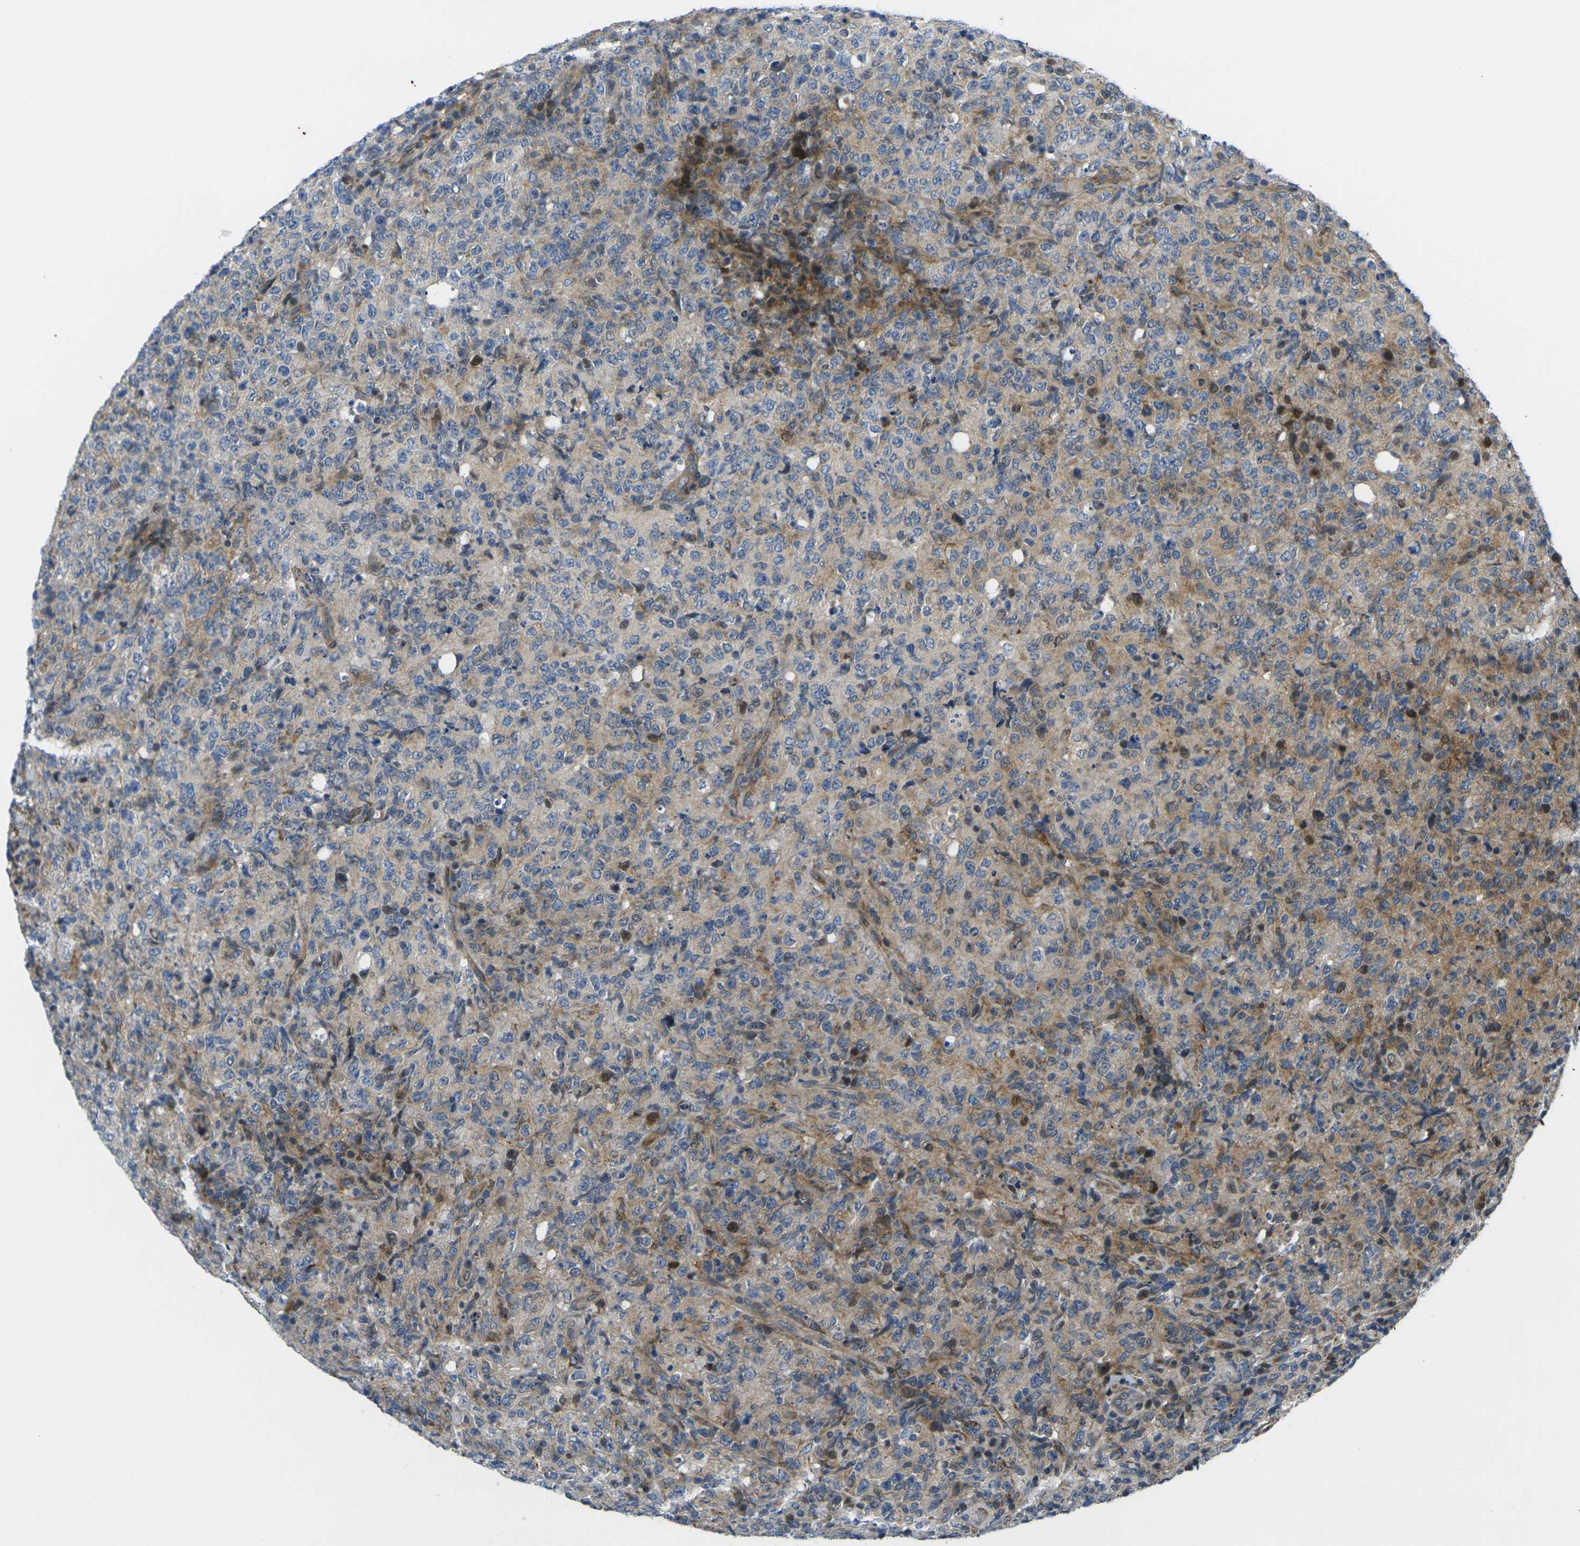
{"staining": {"intensity": "moderate", "quantity": "25%-75%", "location": "cytoplasmic/membranous"}, "tissue": "lymphoma", "cell_type": "Tumor cells", "image_type": "cancer", "snomed": [{"axis": "morphology", "description": "Malignant lymphoma, non-Hodgkin's type, High grade"}, {"axis": "topography", "description": "Tonsil"}], "caption": "An image of human lymphoma stained for a protein demonstrates moderate cytoplasmic/membranous brown staining in tumor cells.", "gene": "ROBO2", "patient": {"sex": "female", "age": 36}}